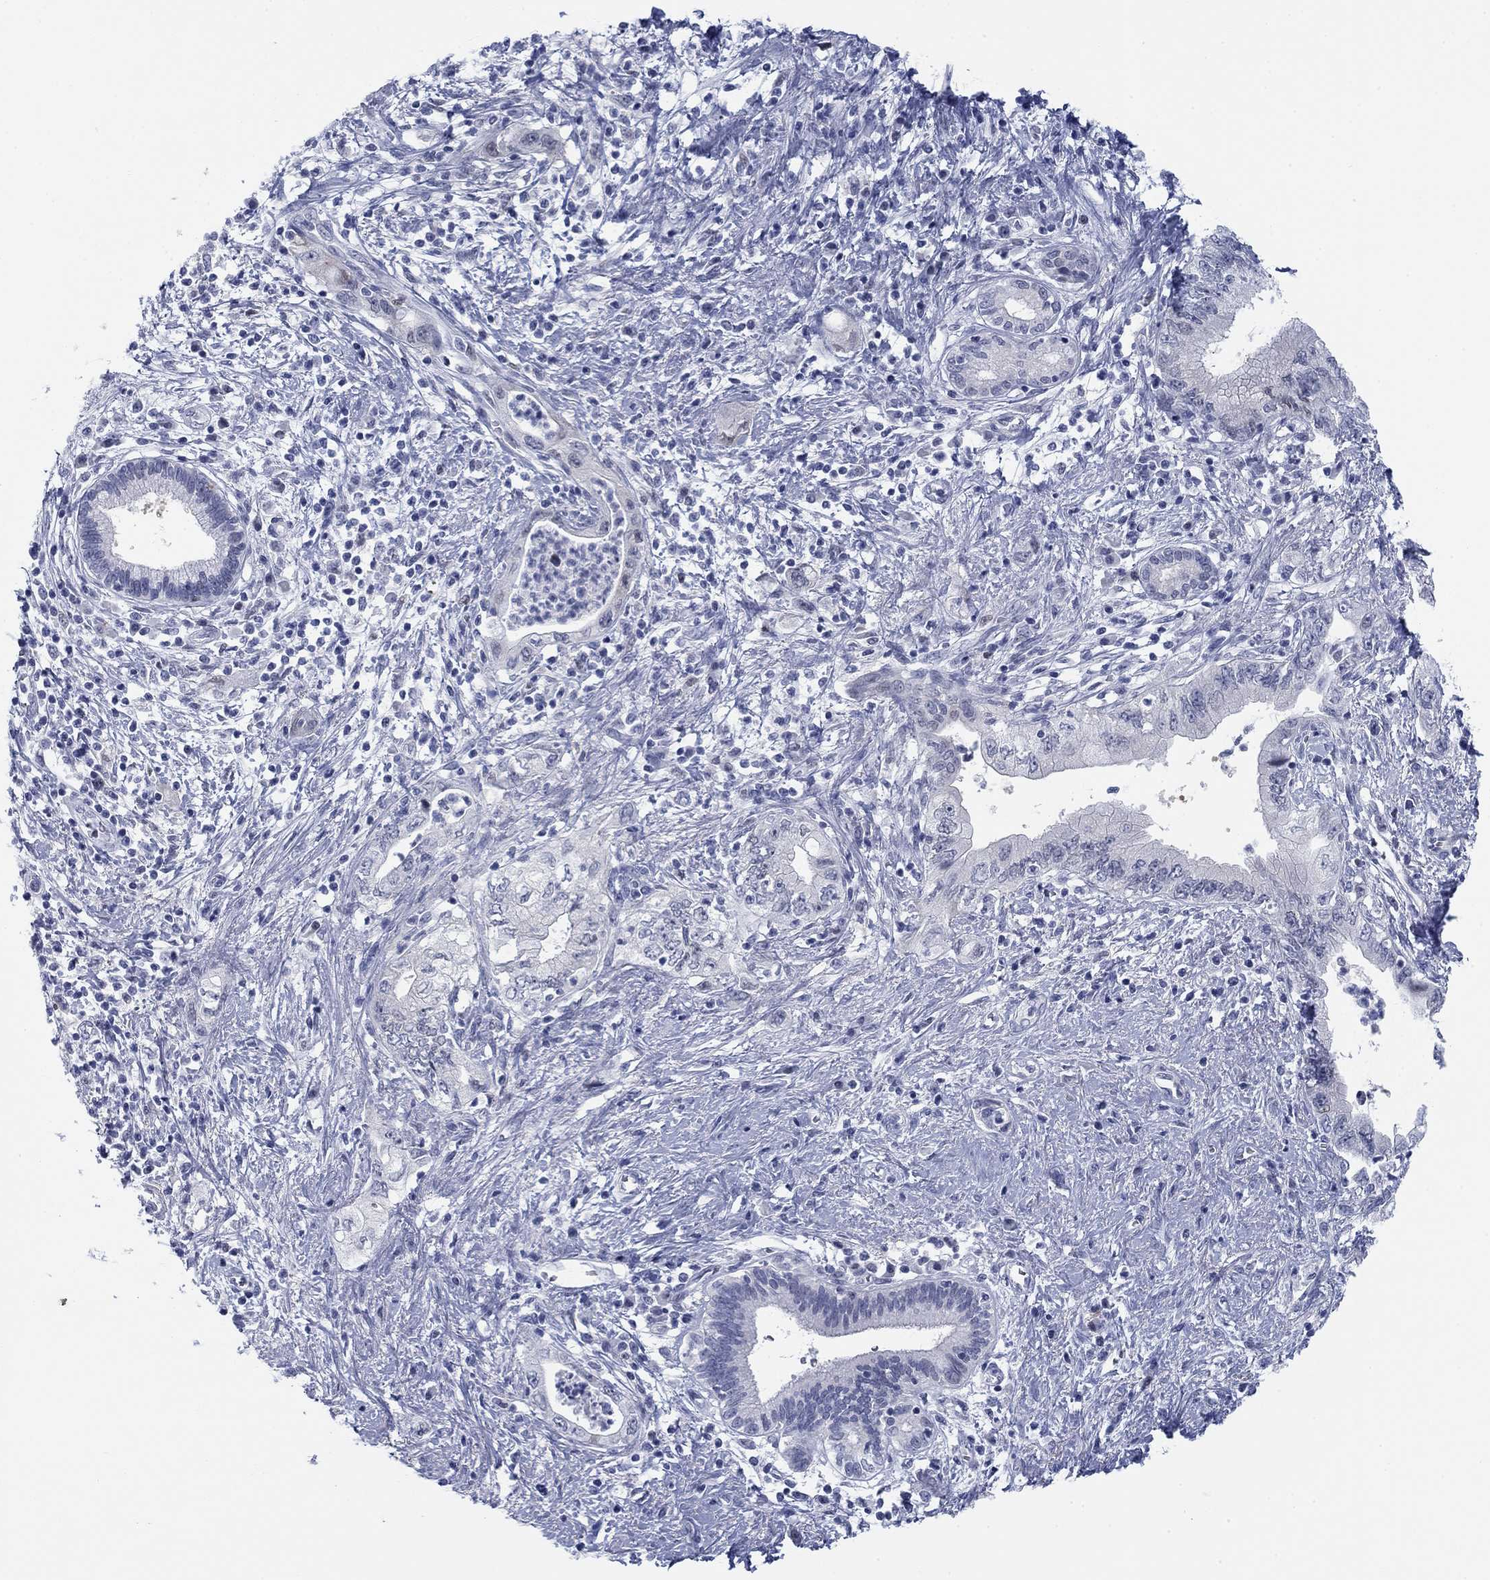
{"staining": {"intensity": "negative", "quantity": "none", "location": "none"}, "tissue": "pancreatic cancer", "cell_type": "Tumor cells", "image_type": "cancer", "snomed": [{"axis": "morphology", "description": "Adenocarcinoma, NOS"}, {"axis": "topography", "description": "Pancreas"}], "caption": "Immunohistochemical staining of pancreatic adenocarcinoma reveals no significant staining in tumor cells.", "gene": "DNAL1", "patient": {"sex": "female", "age": 73}}